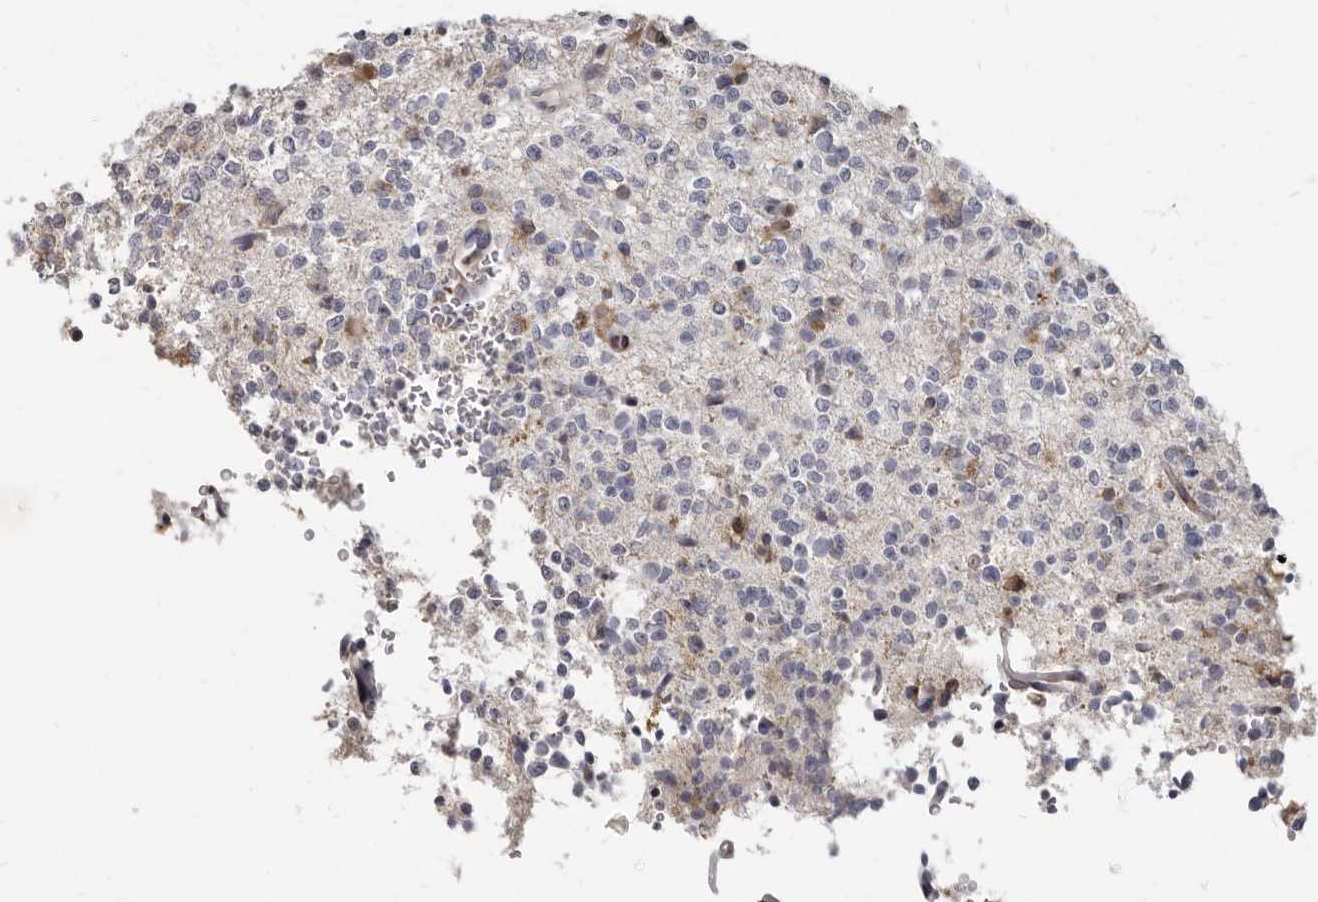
{"staining": {"intensity": "moderate", "quantity": "<25%", "location": "cytoplasmic/membranous"}, "tissue": "glioma", "cell_type": "Tumor cells", "image_type": "cancer", "snomed": [{"axis": "morphology", "description": "Glioma, malignant, High grade"}, {"axis": "topography", "description": "Brain"}], "caption": "DAB (3,3'-diaminobenzidine) immunohistochemical staining of glioma reveals moderate cytoplasmic/membranous protein positivity in approximately <25% of tumor cells. The staining was performed using DAB, with brown indicating positive protein expression. Nuclei are stained blue with hematoxylin.", "gene": "MRGPRF", "patient": {"sex": "female", "age": 62}}